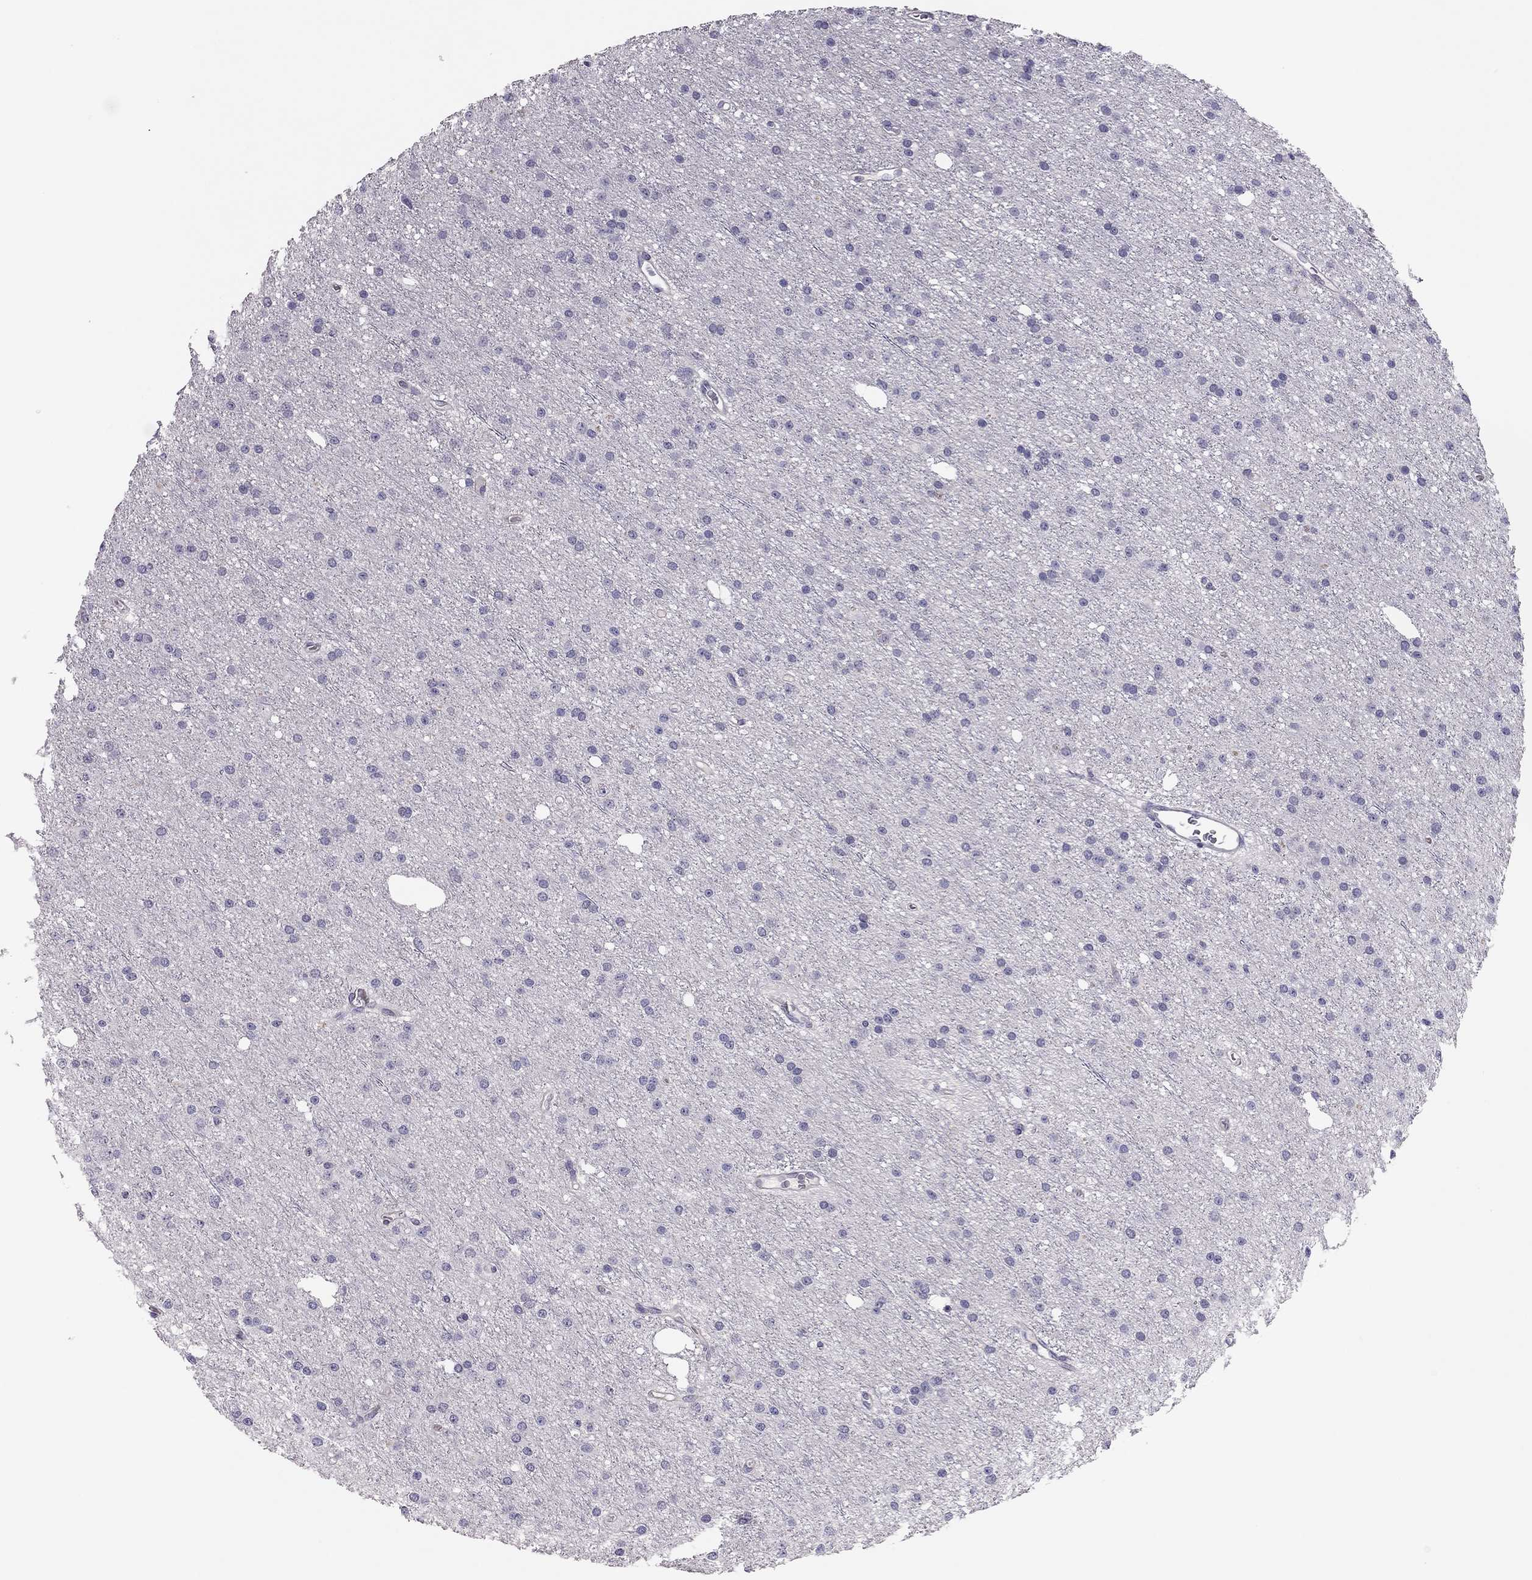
{"staining": {"intensity": "negative", "quantity": "none", "location": "none"}, "tissue": "glioma", "cell_type": "Tumor cells", "image_type": "cancer", "snomed": [{"axis": "morphology", "description": "Glioma, malignant, Low grade"}, {"axis": "topography", "description": "Brain"}], "caption": "This is an IHC micrograph of malignant glioma (low-grade). There is no staining in tumor cells.", "gene": "ADORA2A", "patient": {"sex": "male", "age": 27}}